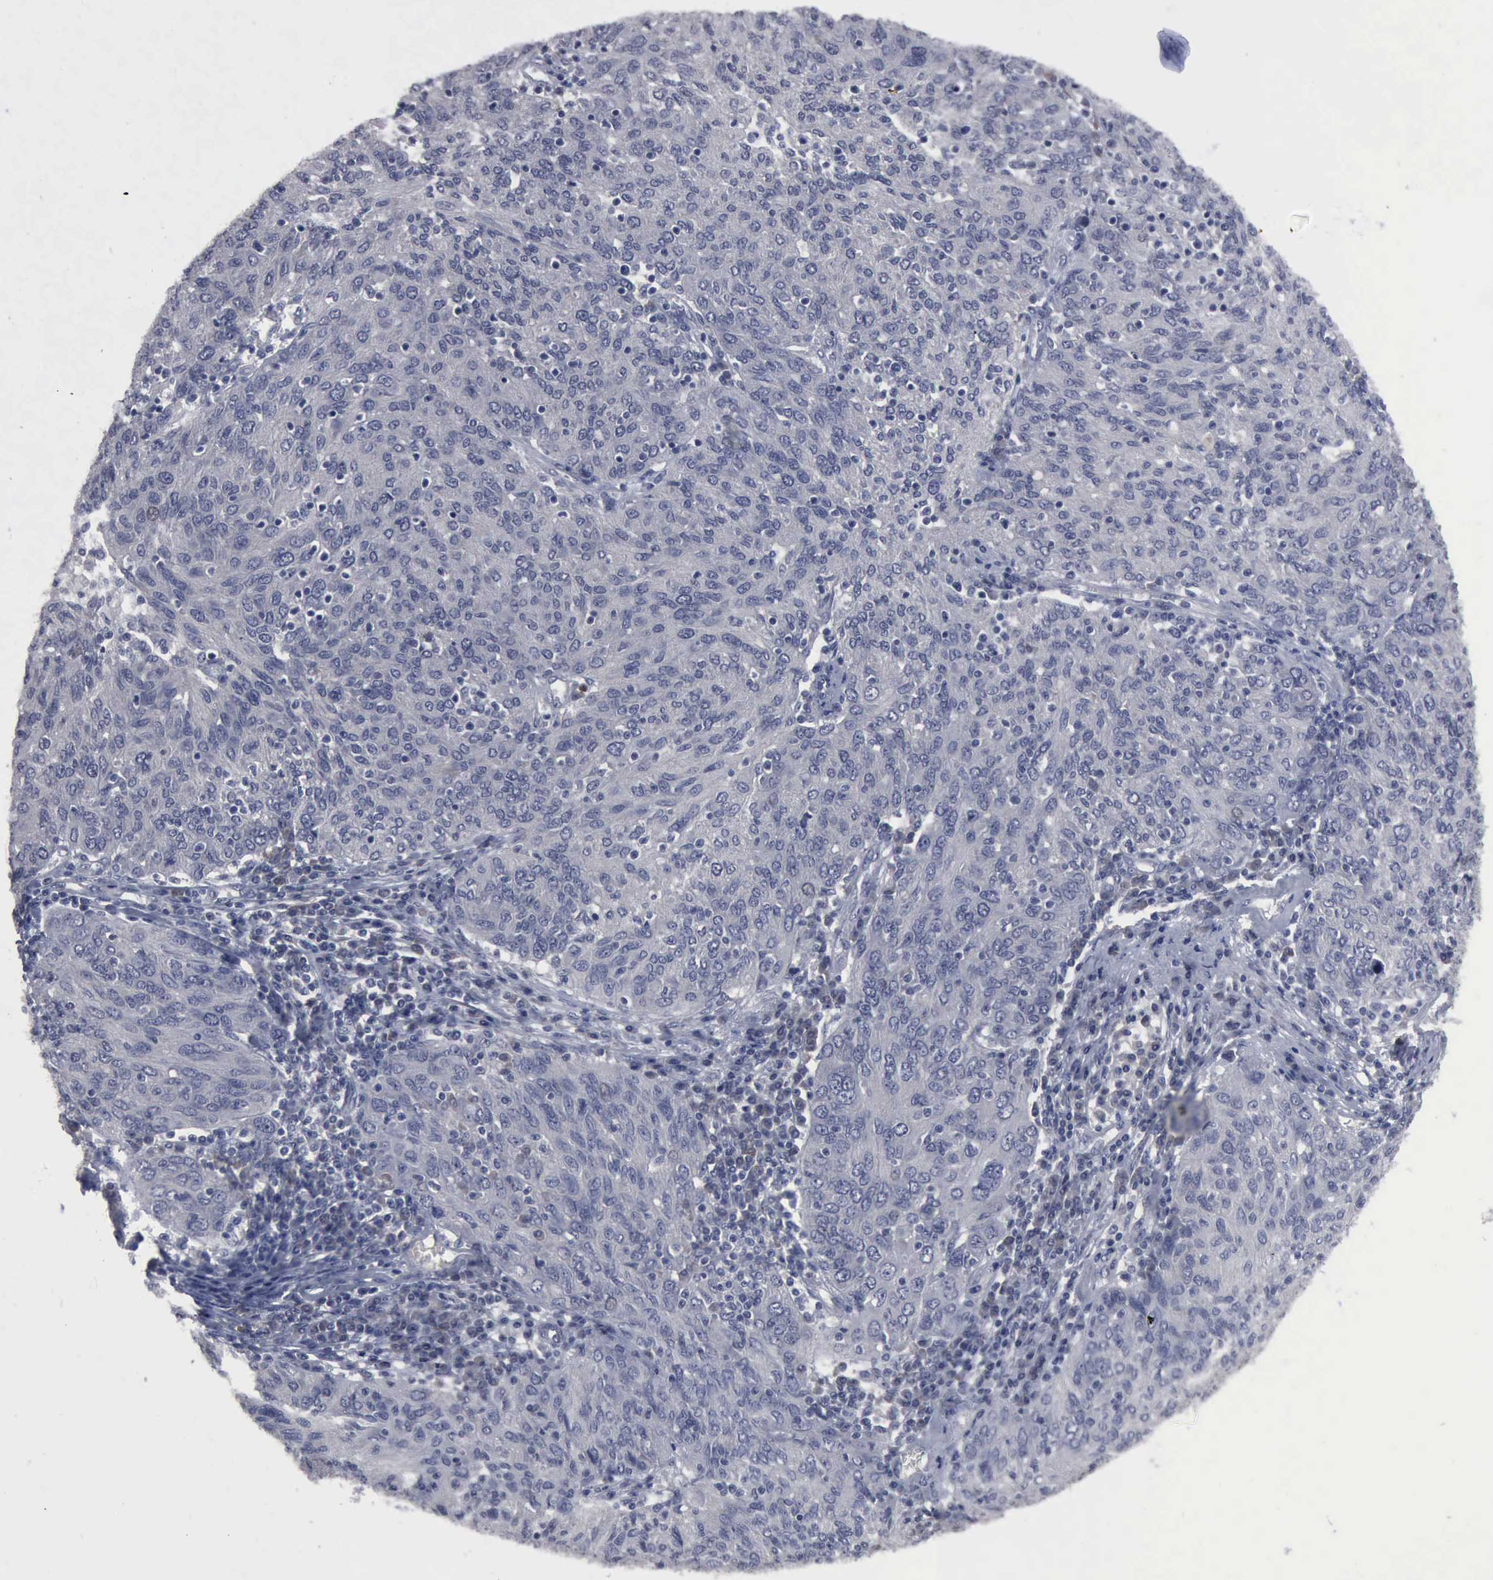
{"staining": {"intensity": "negative", "quantity": "none", "location": "none"}, "tissue": "ovarian cancer", "cell_type": "Tumor cells", "image_type": "cancer", "snomed": [{"axis": "morphology", "description": "Carcinoma, endometroid"}, {"axis": "topography", "description": "Ovary"}], "caption": "There is no significant staining in tumor cells of ovarian cancer.", "gene": "MYO18B", "patient": {"sex": "female", "age": 50}}